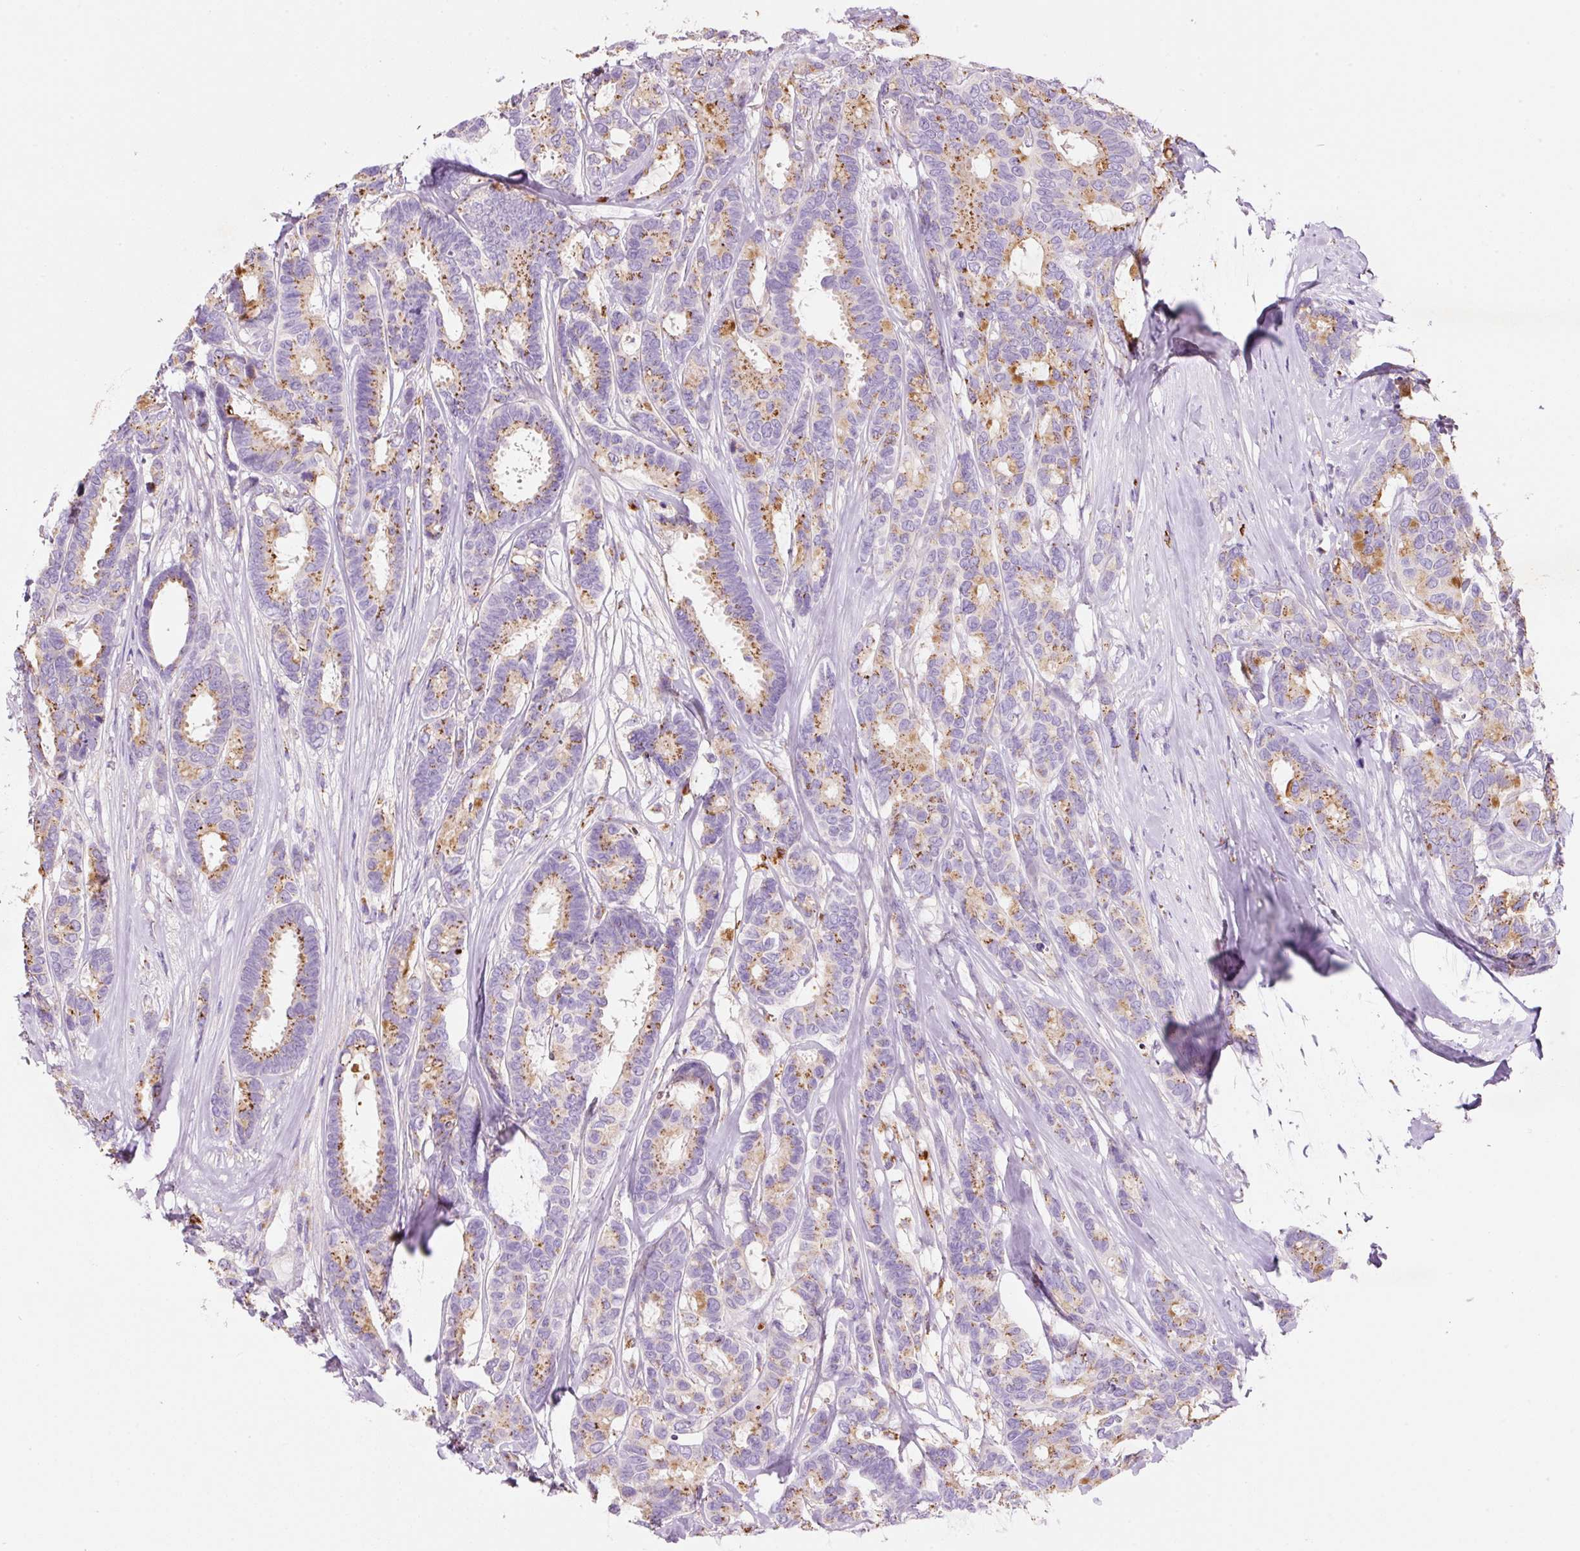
{"staining": {"intensity": "moderate", "quantity": "25%-75%", "location": "cytoplasmic/membranous"}, "tissue": "breast cancer", "cell_type": "Tumor cells", "image_type": "cancer", "snomed": [{"axis": "morphology", "description": "Duct carcinoma"}, {"axis": "topography", "description": "Breast"}], "caption": "A medium amount of moderate cytoplasmic/membranous expression is identified in approximately 25%-75% of tumor cells in breast invasive ductal carcinoma tissue.", "gene": "TMC8", "patient": {"sex": "female", "age": 87}}